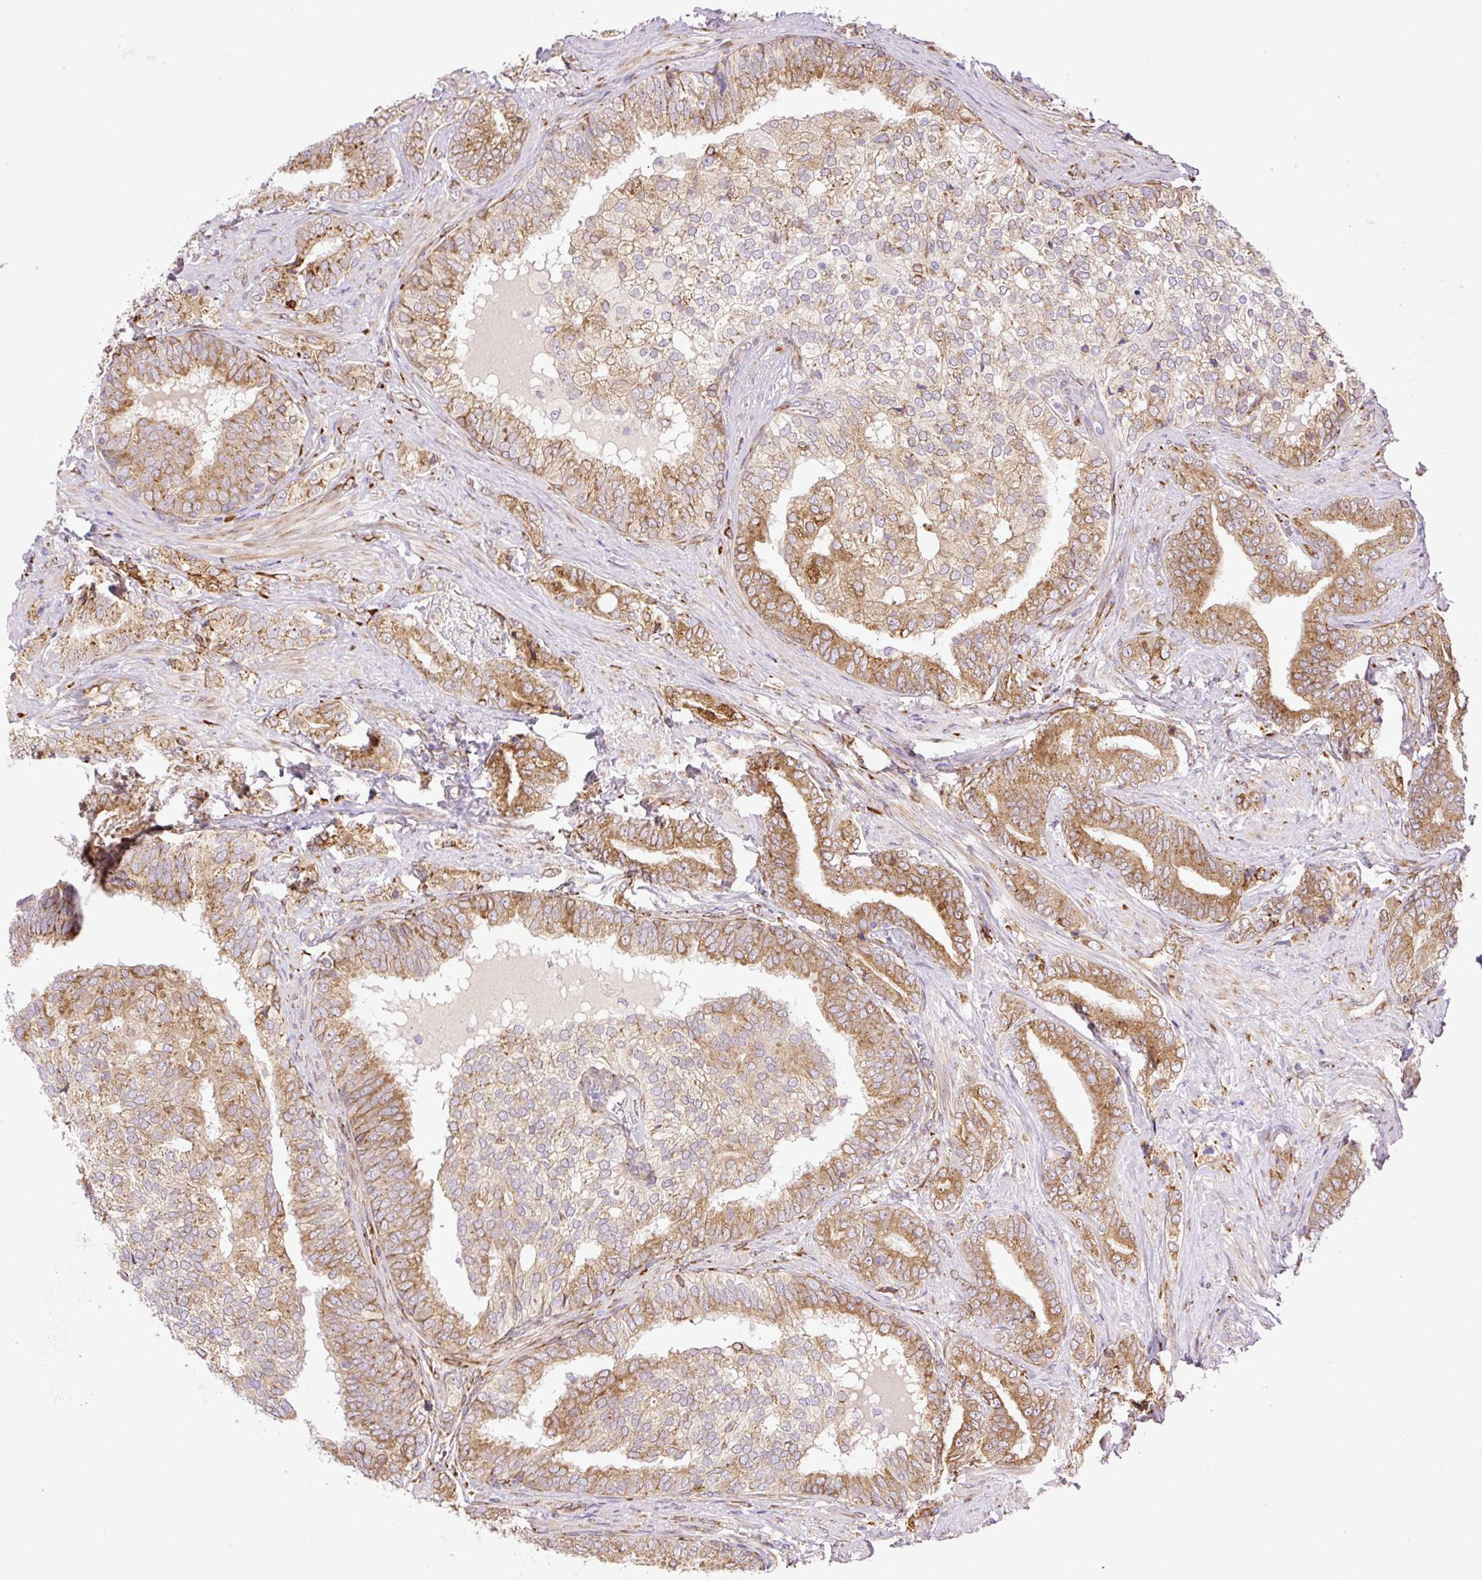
{"staining": {"intensity": "moderate", "quantity": ">75%", "location": "cytoplasmic/membranous"}, "tissue": "prostate cancer", "cell_type": "Tumor cells", "image_type": "cancer", "snomed": [{"axis": "morphology", "description": "Adenocarcinoma, High grade"}, {"axis": "topography", "description": "Prostate"}], "caption": "Immunohistochemical staining of high-grade adenocarcinoma (prostate) reveals moderate cytoplasmic/membranous protein positivity in approximately >75% of tumor cells.", "gene": "RAB30", "patient": {"sex": "male", "age": 72}}